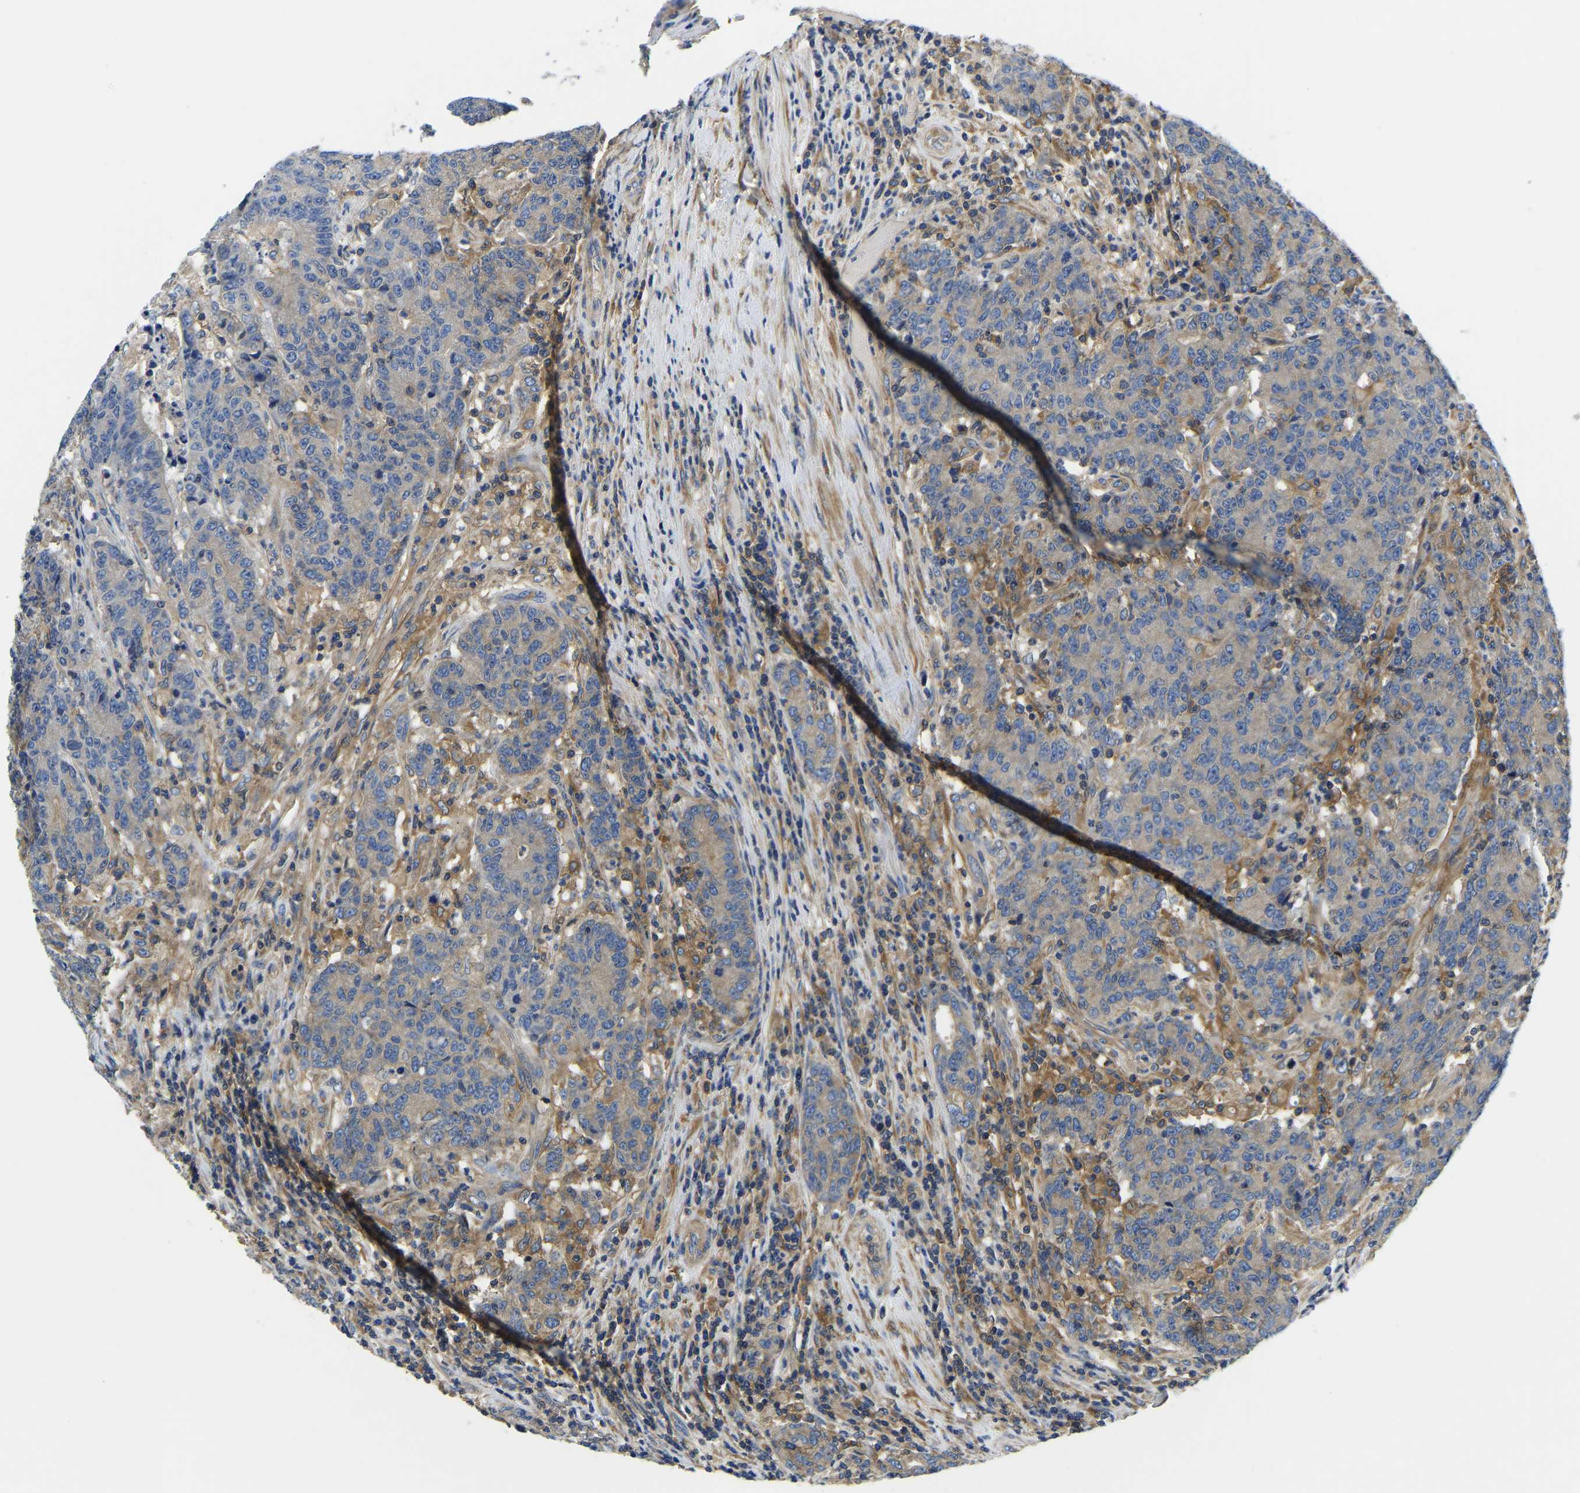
{"staining": {"intensity": "negative", "quantity": "none", "location": "none"}, "tissue": "colorectal cancer", "cell_type": "Tumor cells", "image_type": "cancer", "snomed": [{"axis": "morphology", "description": "Normal tissue, NOS"}, {"axis": "morphology", "description": "Adenocarcinoma, NOS"}, {"axis": "topography", "description": "Colon"}], "caption": "The image demonstrates no staining of tumor cells in colorectal cancer (adenocarcinoma). Brightfield microscopy of immunohistochemistry stained with DAB (3,3'-diaminobenzidine) (brown) and hematoxylin (blue), captured at high magnification.", "gene": "STAT2", "patient": {"sex": "female", "age": 75}}